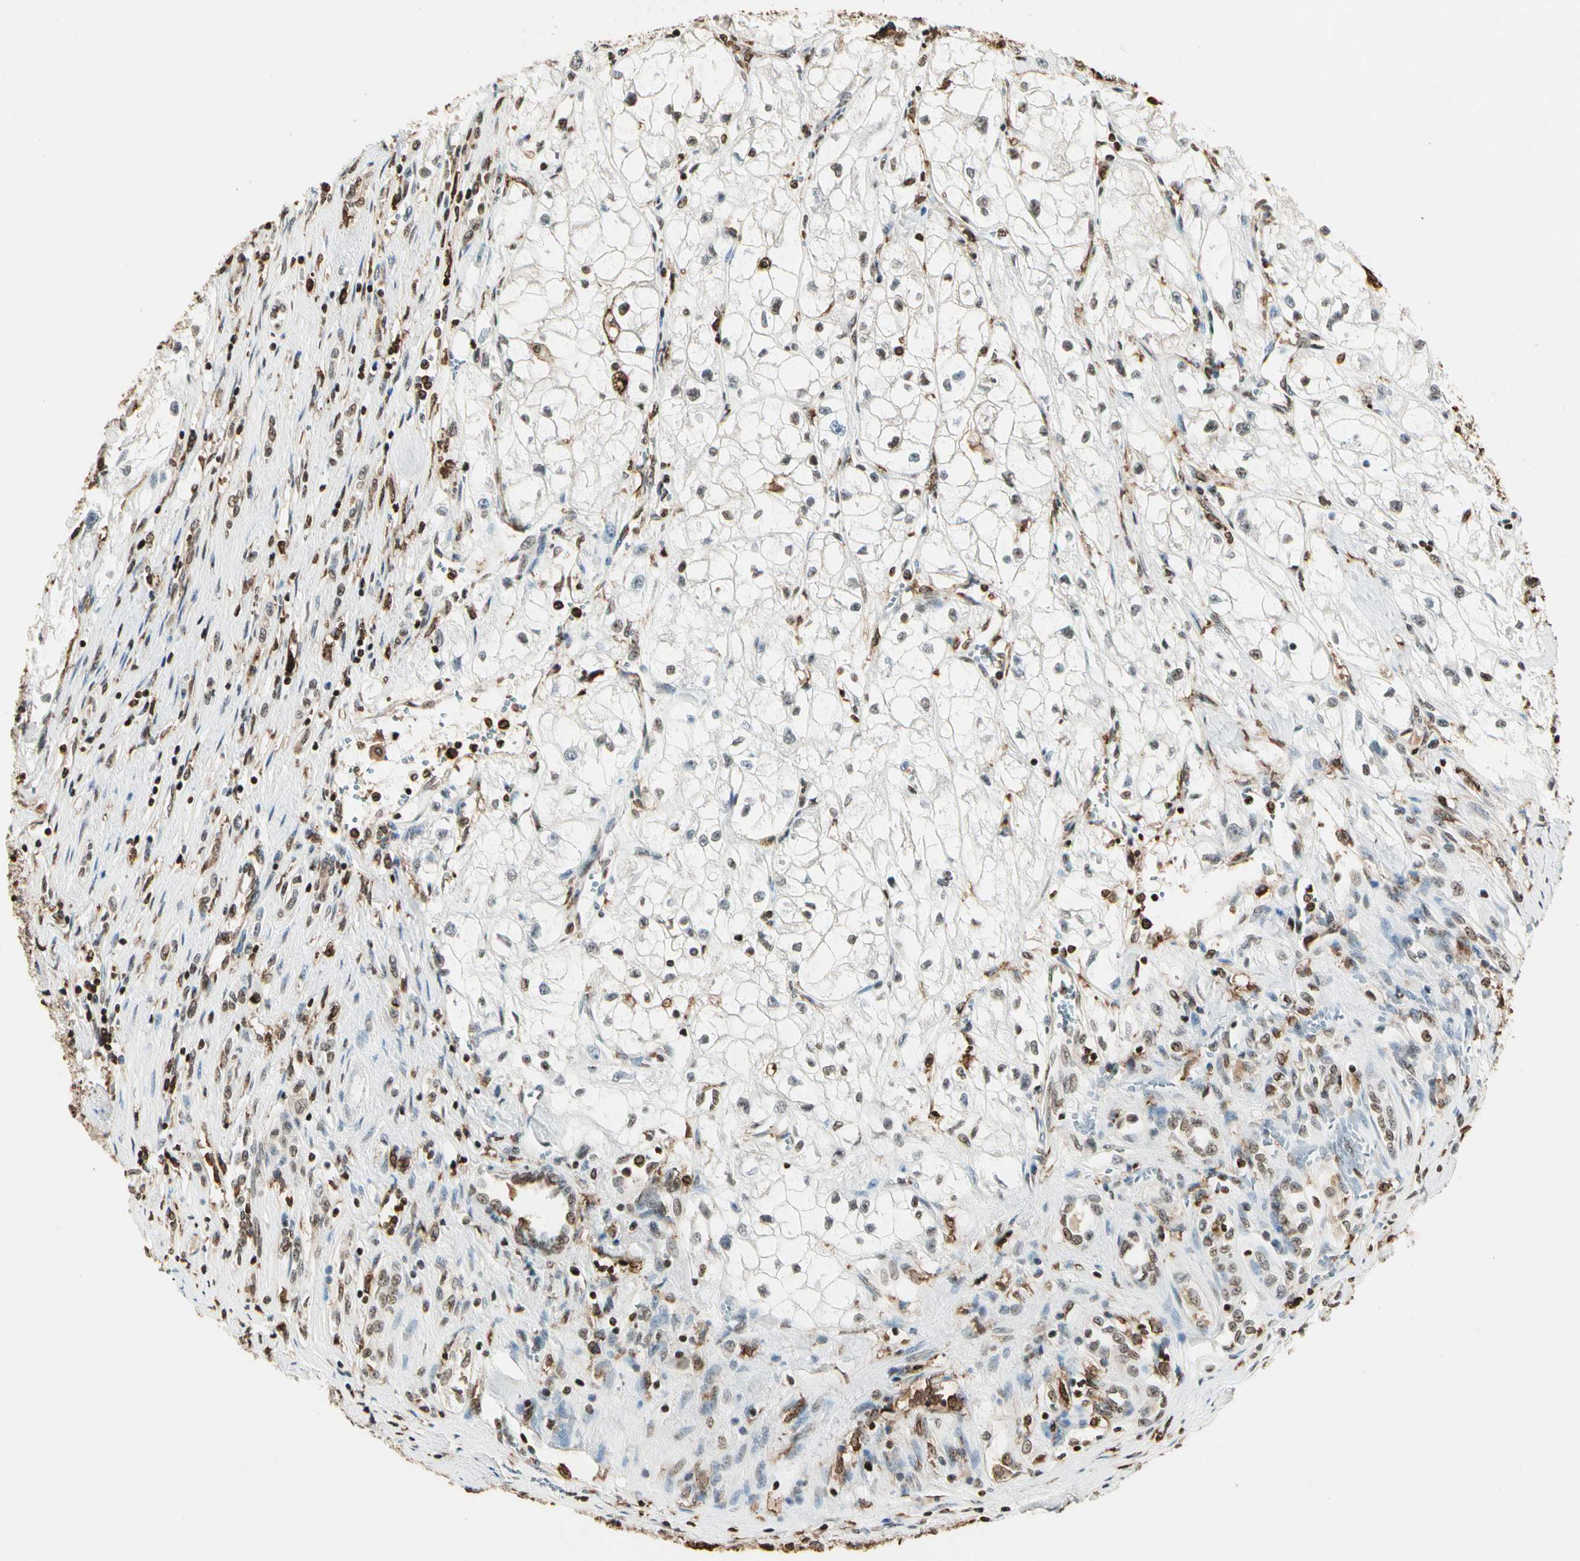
{"staining": {"intensity": "weak", "quantity": "25%-75%", "location": "nuclear"}, "tissue": "renal cancer", "cell_type": "Tumor cells", "image_type": "cancer", "snomed": [{"axis": "morphology", "description": "Adenocarcinoma, NOS"}, {"axis": "topography", "description": "Kidney"}], "caption": "Renal cancer stained with a brown dye reveals weak nuclear positive expression in about 25%-75% of tumor cells.", "gene": "FER", "patient": {"sex": "female", "age": 70}}